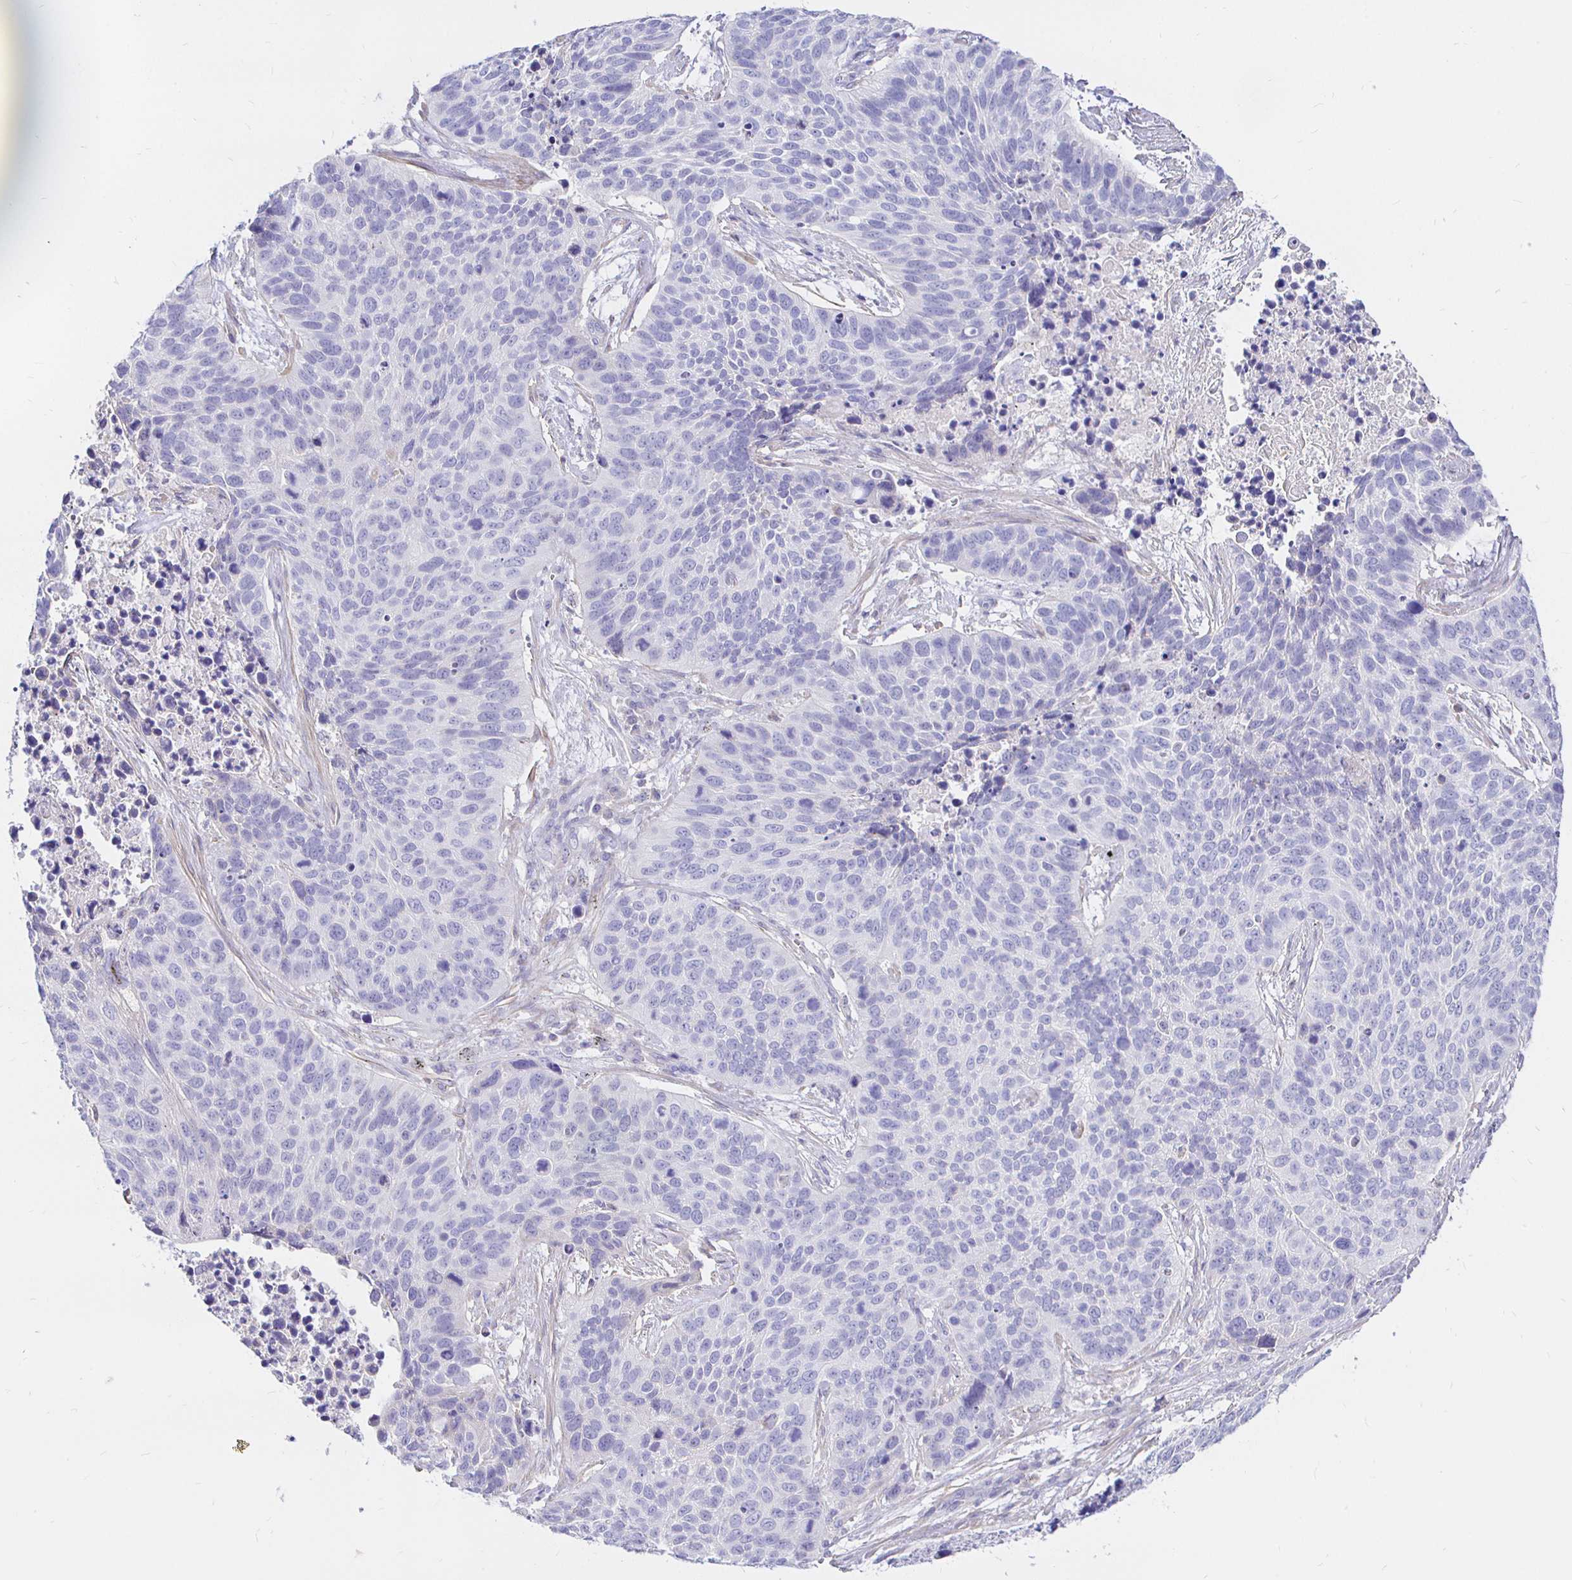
{"staining": {"intensity": "negative", "quantity": "none", "location": "none"}, "tissue": "lung cancer", "cell_type": "Tumor cells", "image_type": "cancer", "snomed": [{"axis": "morphology", "description": "Squamous cell carcinoma, NOS"}, {"axis": "topography", "description": "Lung"}], "caption": "An immunohistochemistry (IHC) photomicrograph of lung squamous cell carcinoma is shown. There is no staining in tumor cells of lung squamous cell carcinoma.", "gene": "NECAB1", "patient": {"sex": "male", "age": 62}}